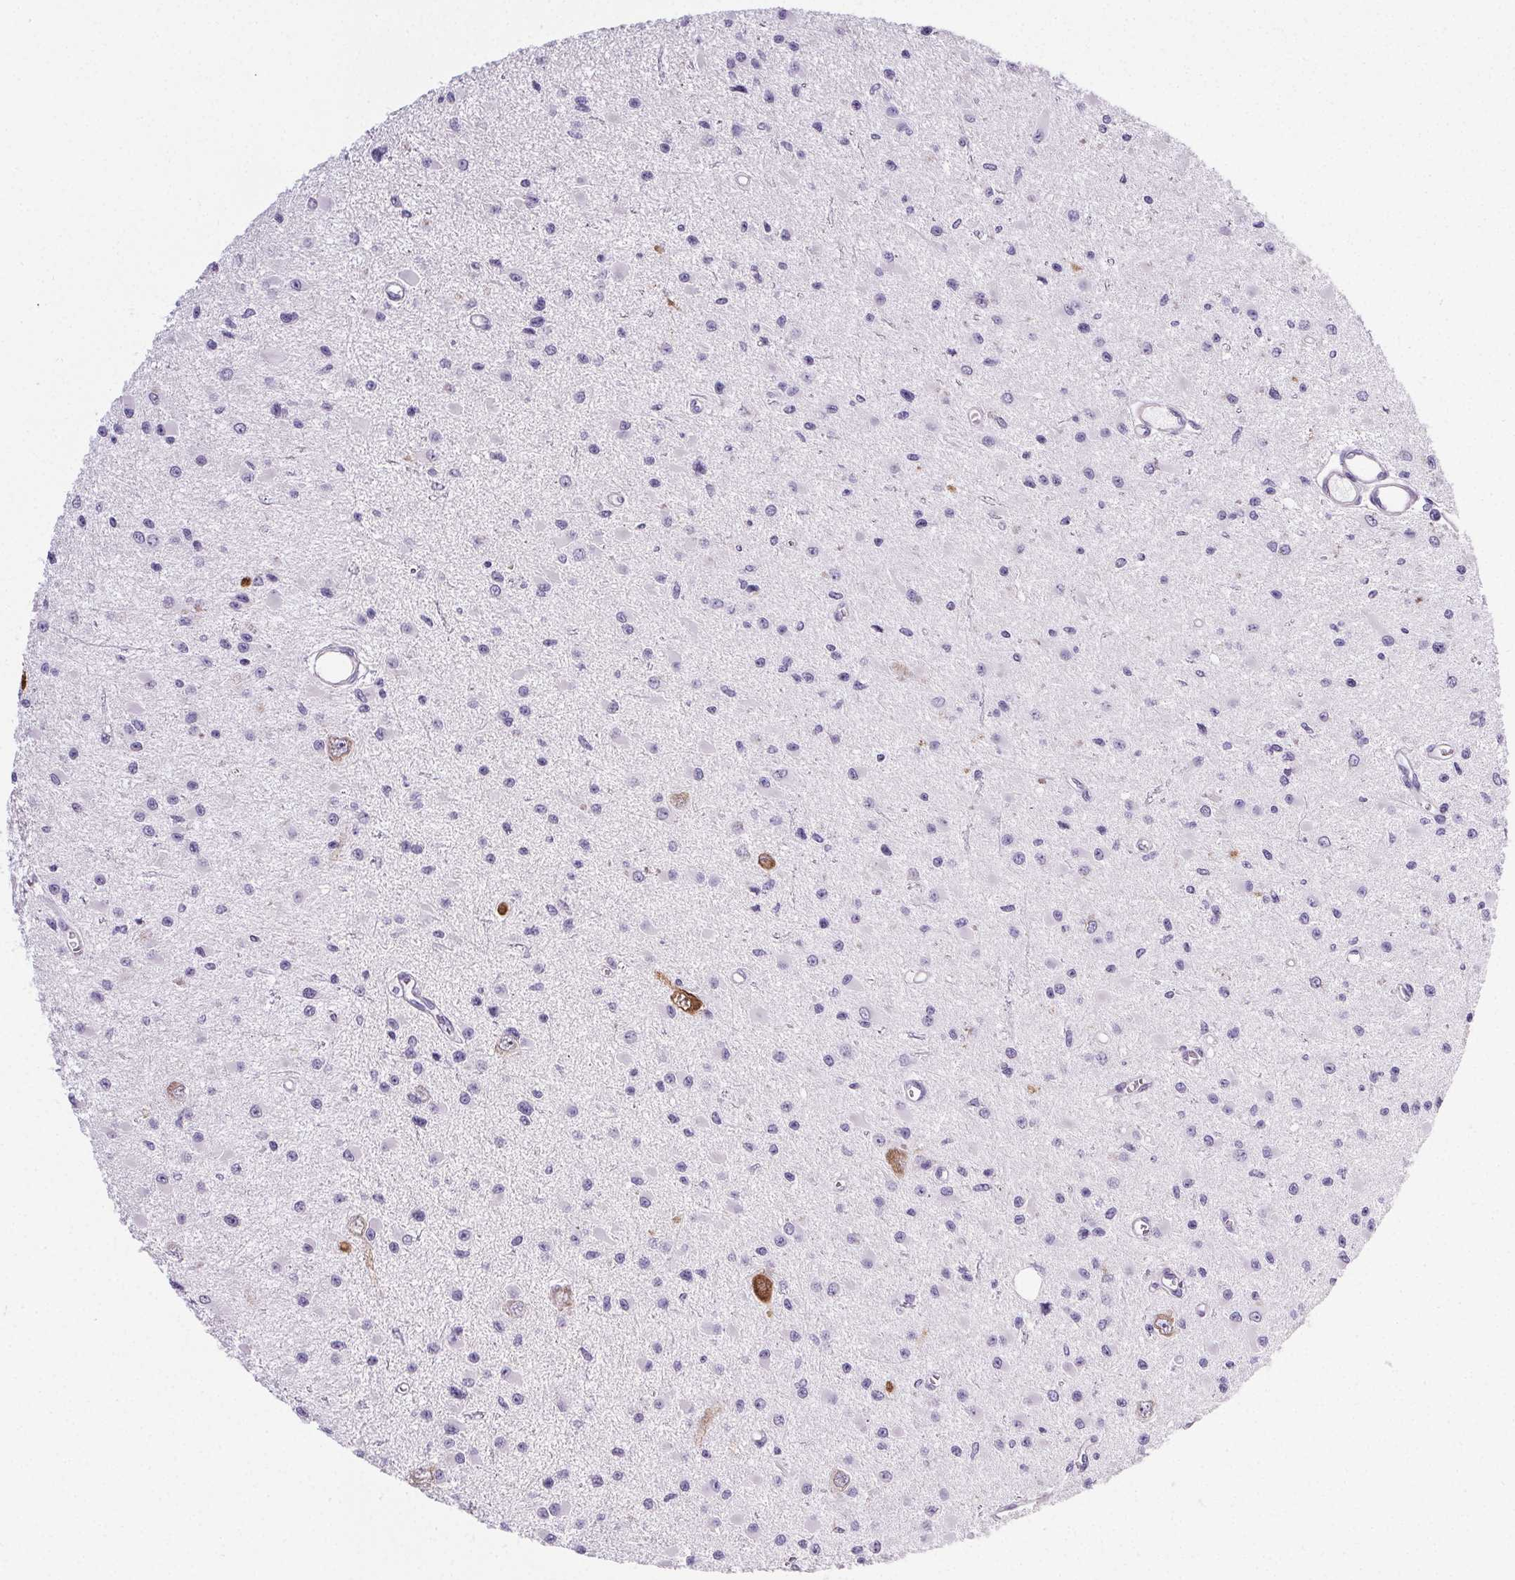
{"staining": {"intensity": "negative", "quantity": "none", "location": "none"}, "tissue": "glioma", "cell_type": "Tumor cells", "image_type": "cancer", "snomed": [{"axis": "morphology", "description": "Glioma, malignant, High grade"}, {"axis": "topography", "description": "Brain"}], "caption": "Malignant high-grade glioma was stained to show a protein in brown. There is no significant positivity in tumor cells.", "gene": "ELAVL2", "patient": {"sex": "male", "age": 54}}